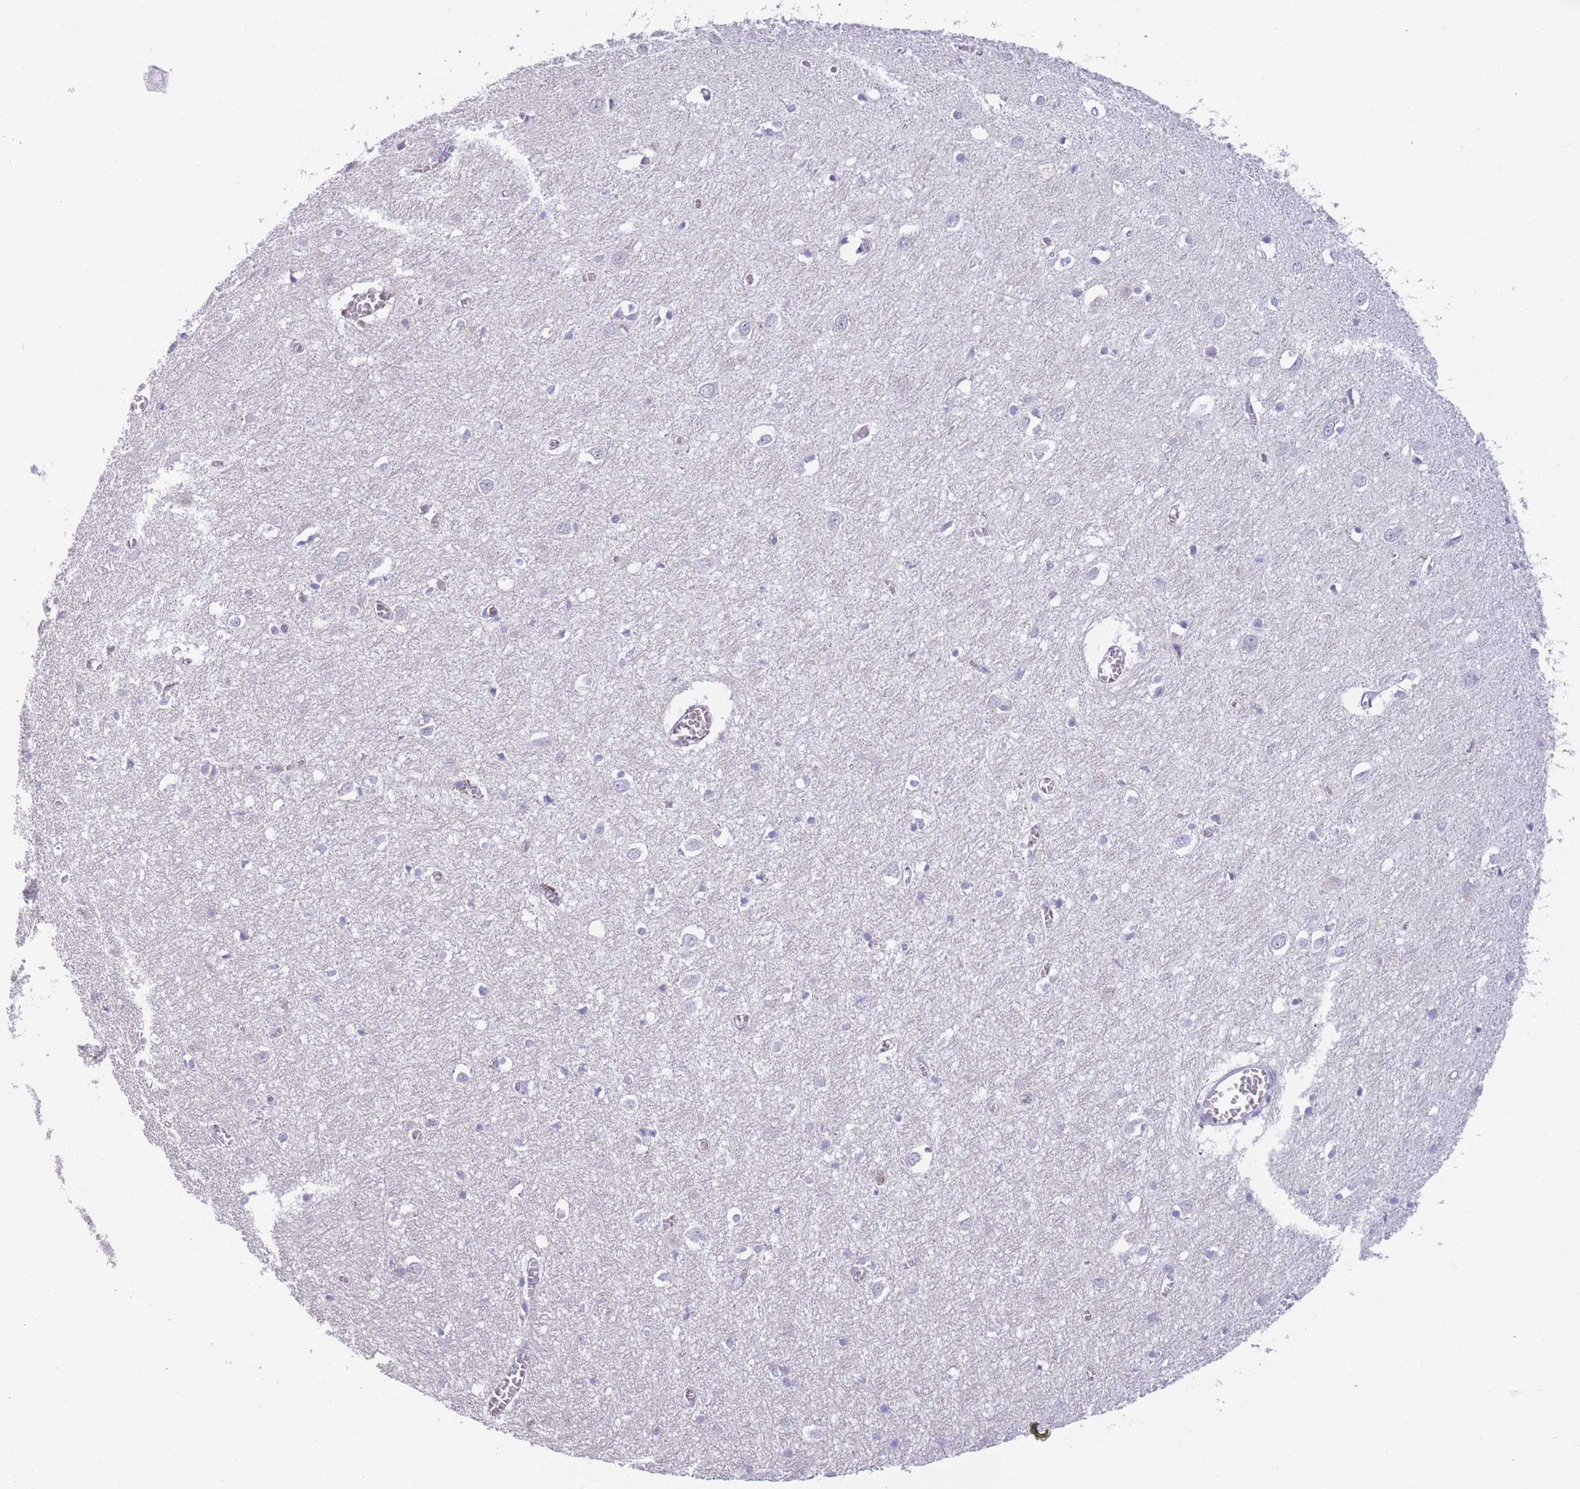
{"staining": {"intensity": "negative", "quantity": "none", "location": "none"}, "tissue": "cerebral cortex", "cell_type": "Endothelial cells", "image_type": "normal", "snomed": [{"axis": "morphology", "description": "Normal tissue, NOS"}, {"axis": "topography", "description": "Cerebral cortex"}], "caption": "The immunohistochemistry (IHC) photomicrograph has no significant expression in endothelial cells of cerebral cortex.", "gene": "ZNF627", "patient": {"sex": "female", "age": 64}}